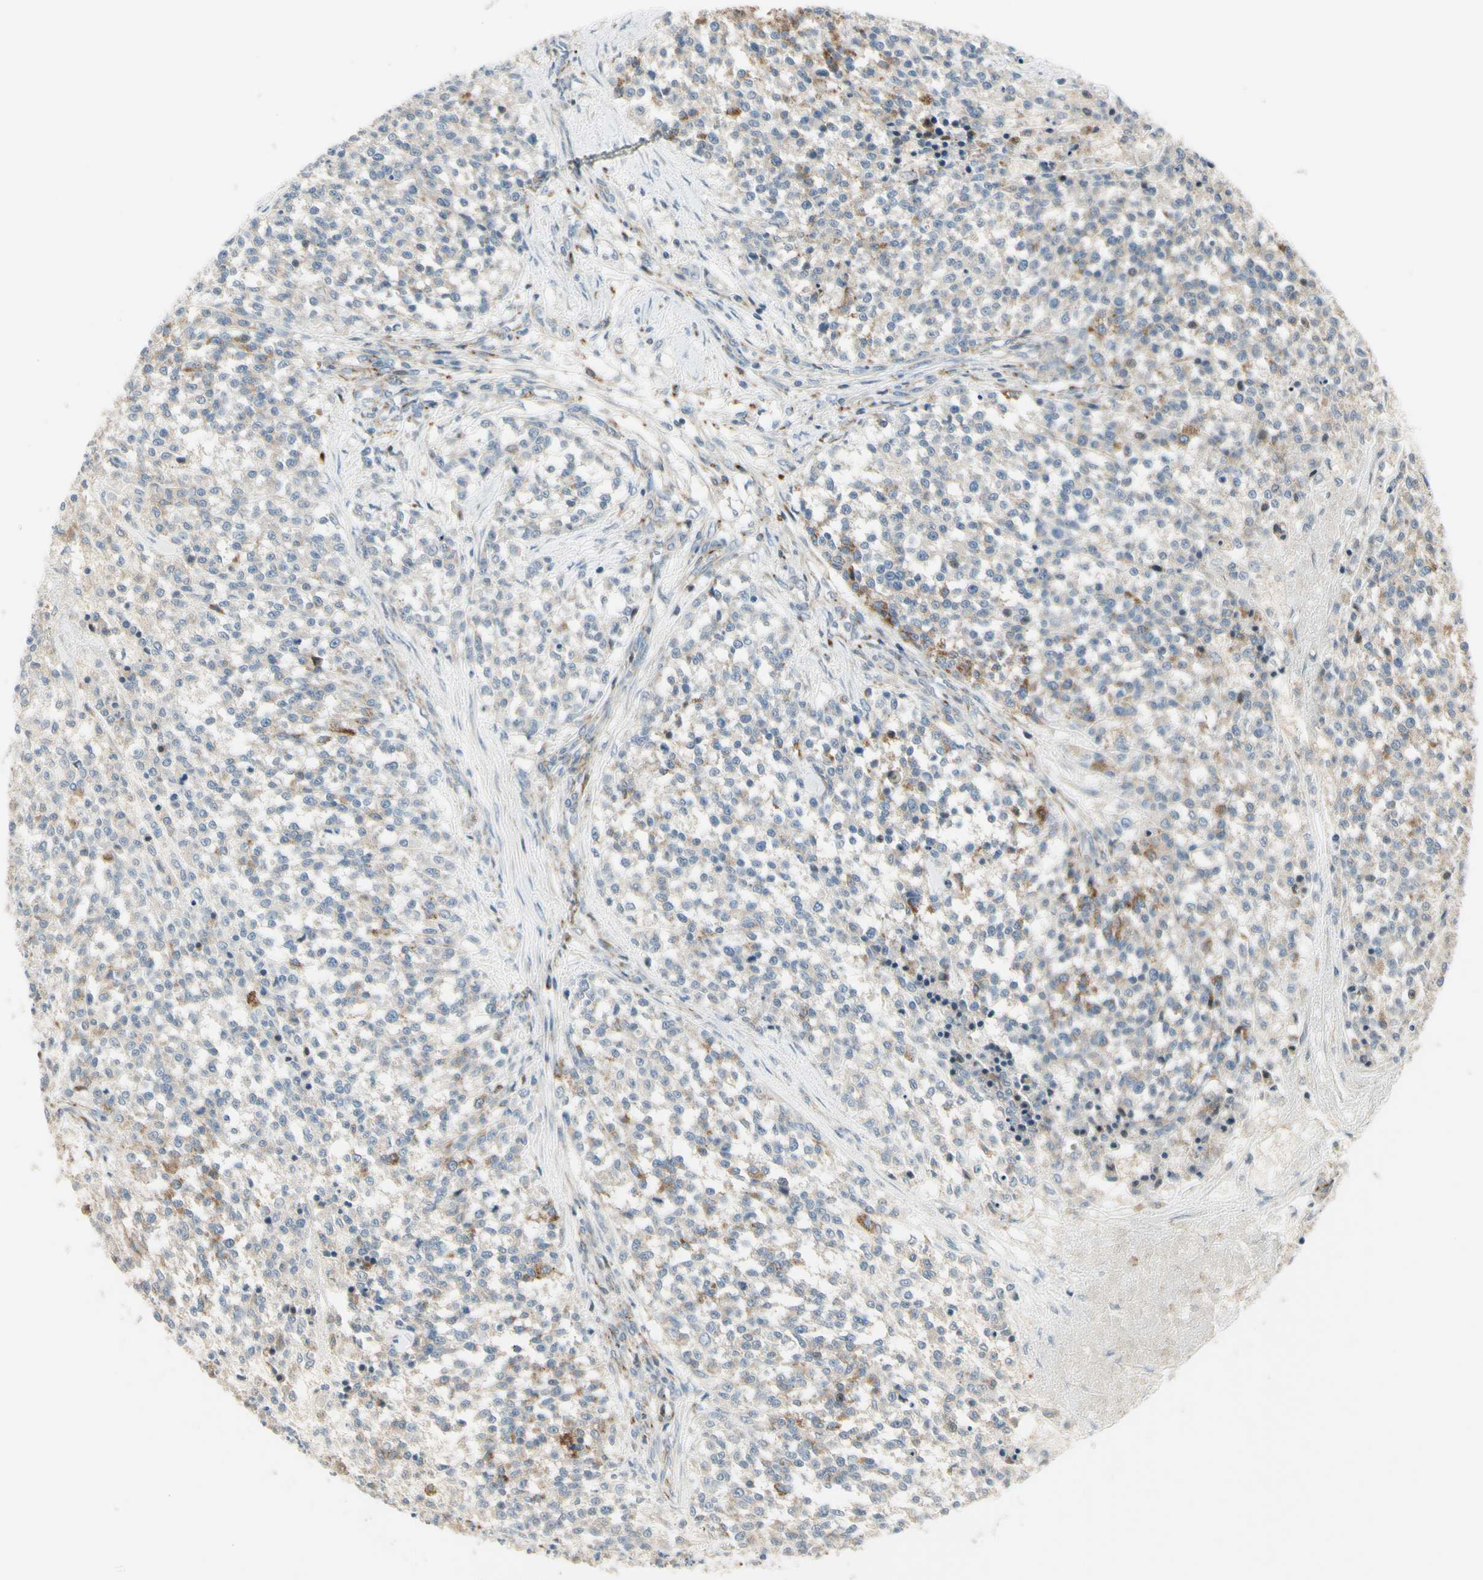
{"staining": {"intensity": "moderate", "quantity": "<25%", "location": "cytoplasmic/membranous"}, "tissue": "testis cancer", "cell_type": "Tumor cells", "image_type": "cancer", "snomed": [{"axis": "morphology", "description": "Seminoma, NOS"}, {"axis": "topography", "description": "Testis"}], "caption": "Protein analysis of testis cancer tissue reveals moderate cytoplasmic/membranous expression in about <25% of tumor cells.", "gene": "NDFIP1", "patient": {"sex": "male", "age": 59}}